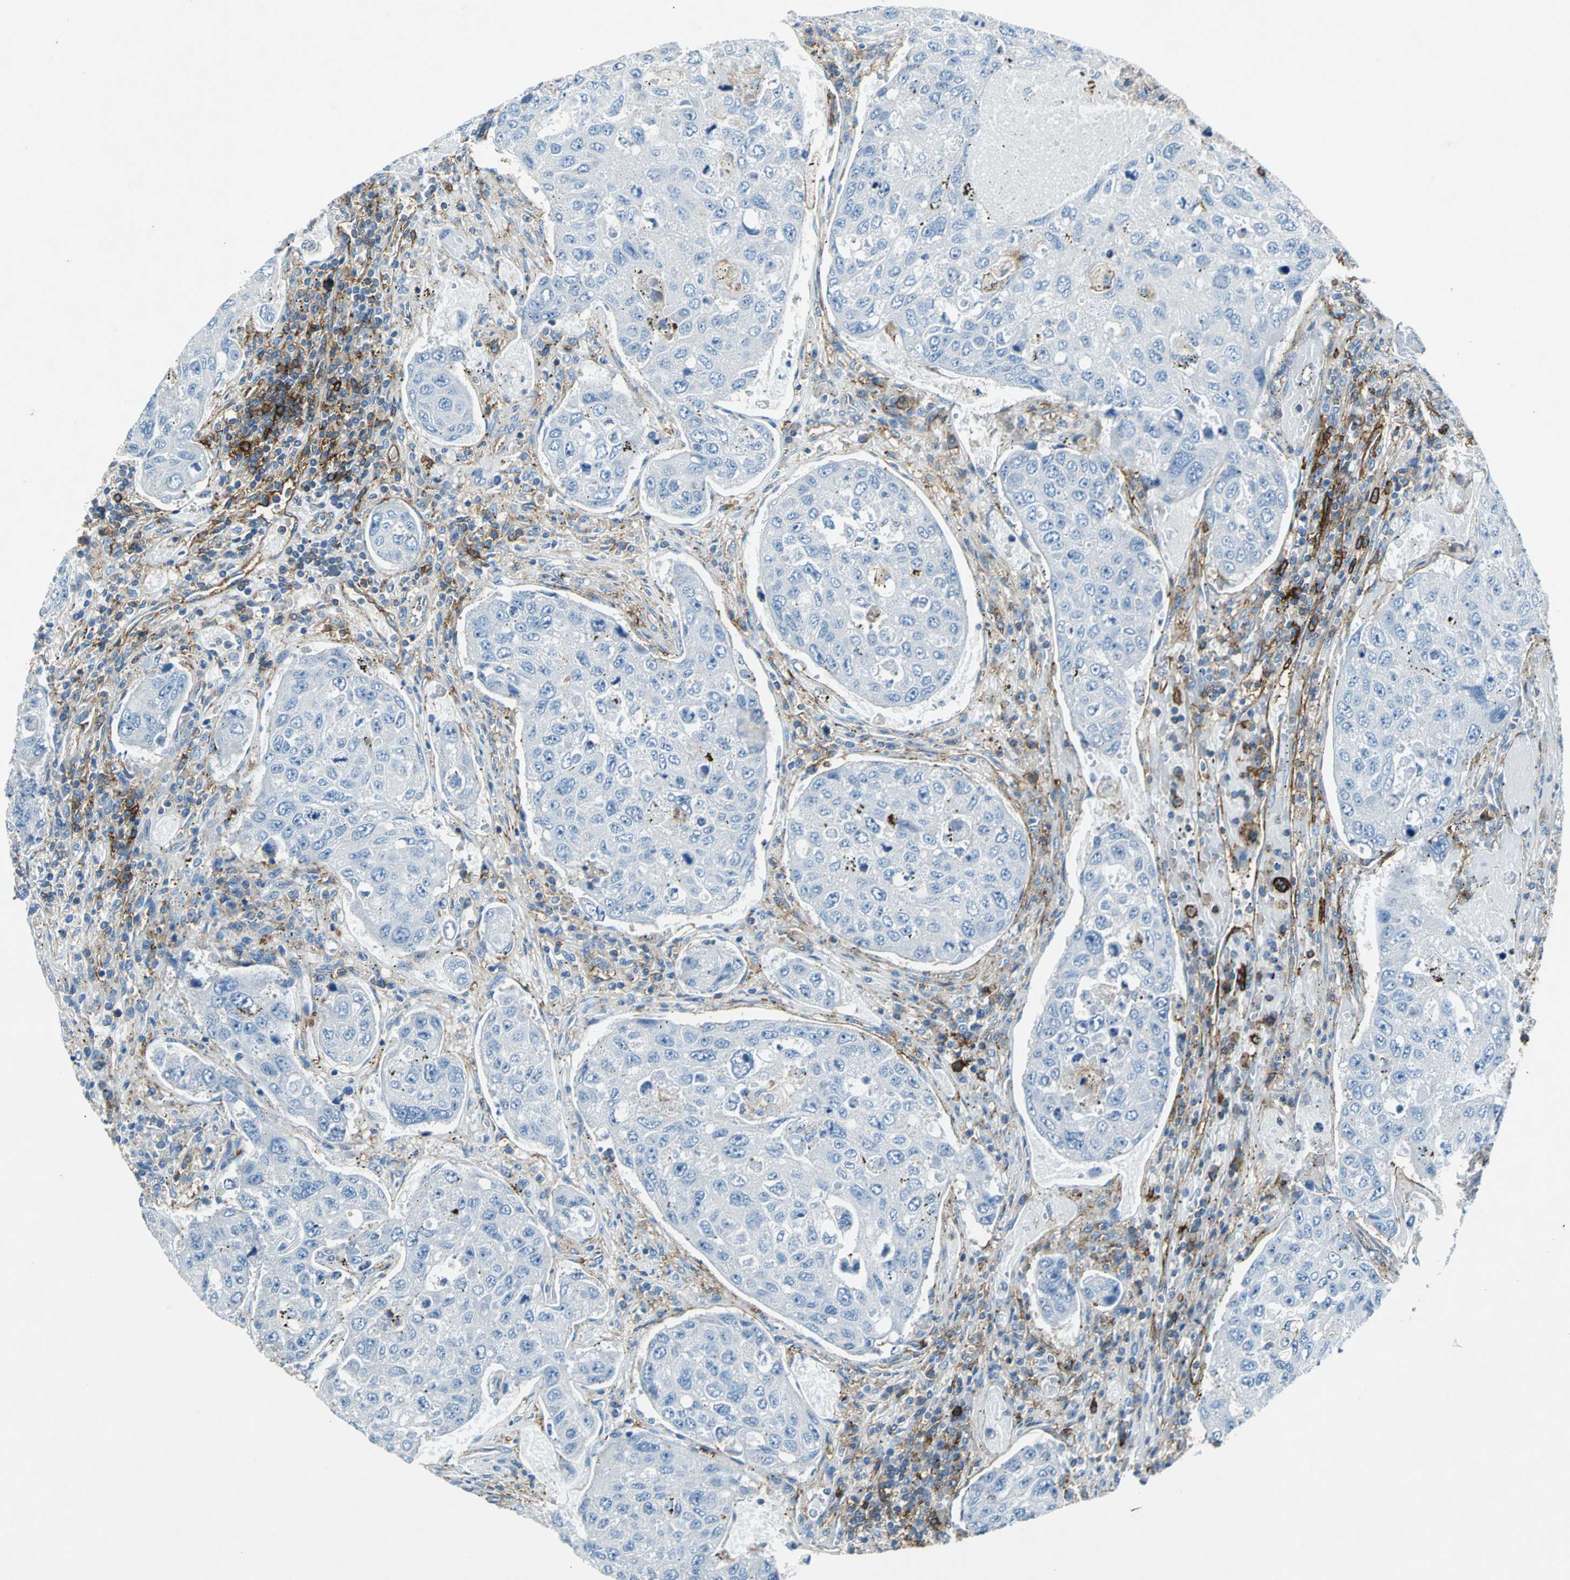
{"staining": {"intensity": "negative", "quantity": "none", "location": "none"}, "tissue": "urothelial cancer", "cell_type": "Tumor cells", "image_type": "cancer", "snomed": [{"axis": "morphology", "description": "Urothelial carcinoma, High grade"}, {"axis": "topography", "description": "Lymph node"}, {"axis": "topography", "description": "Urinary bladder"}], "caption": "The histopathology image displays no staining of tumor cells in urothelial cancer.", "gene": "RPS13", "patient": {"sex": "male", "age": 51}}